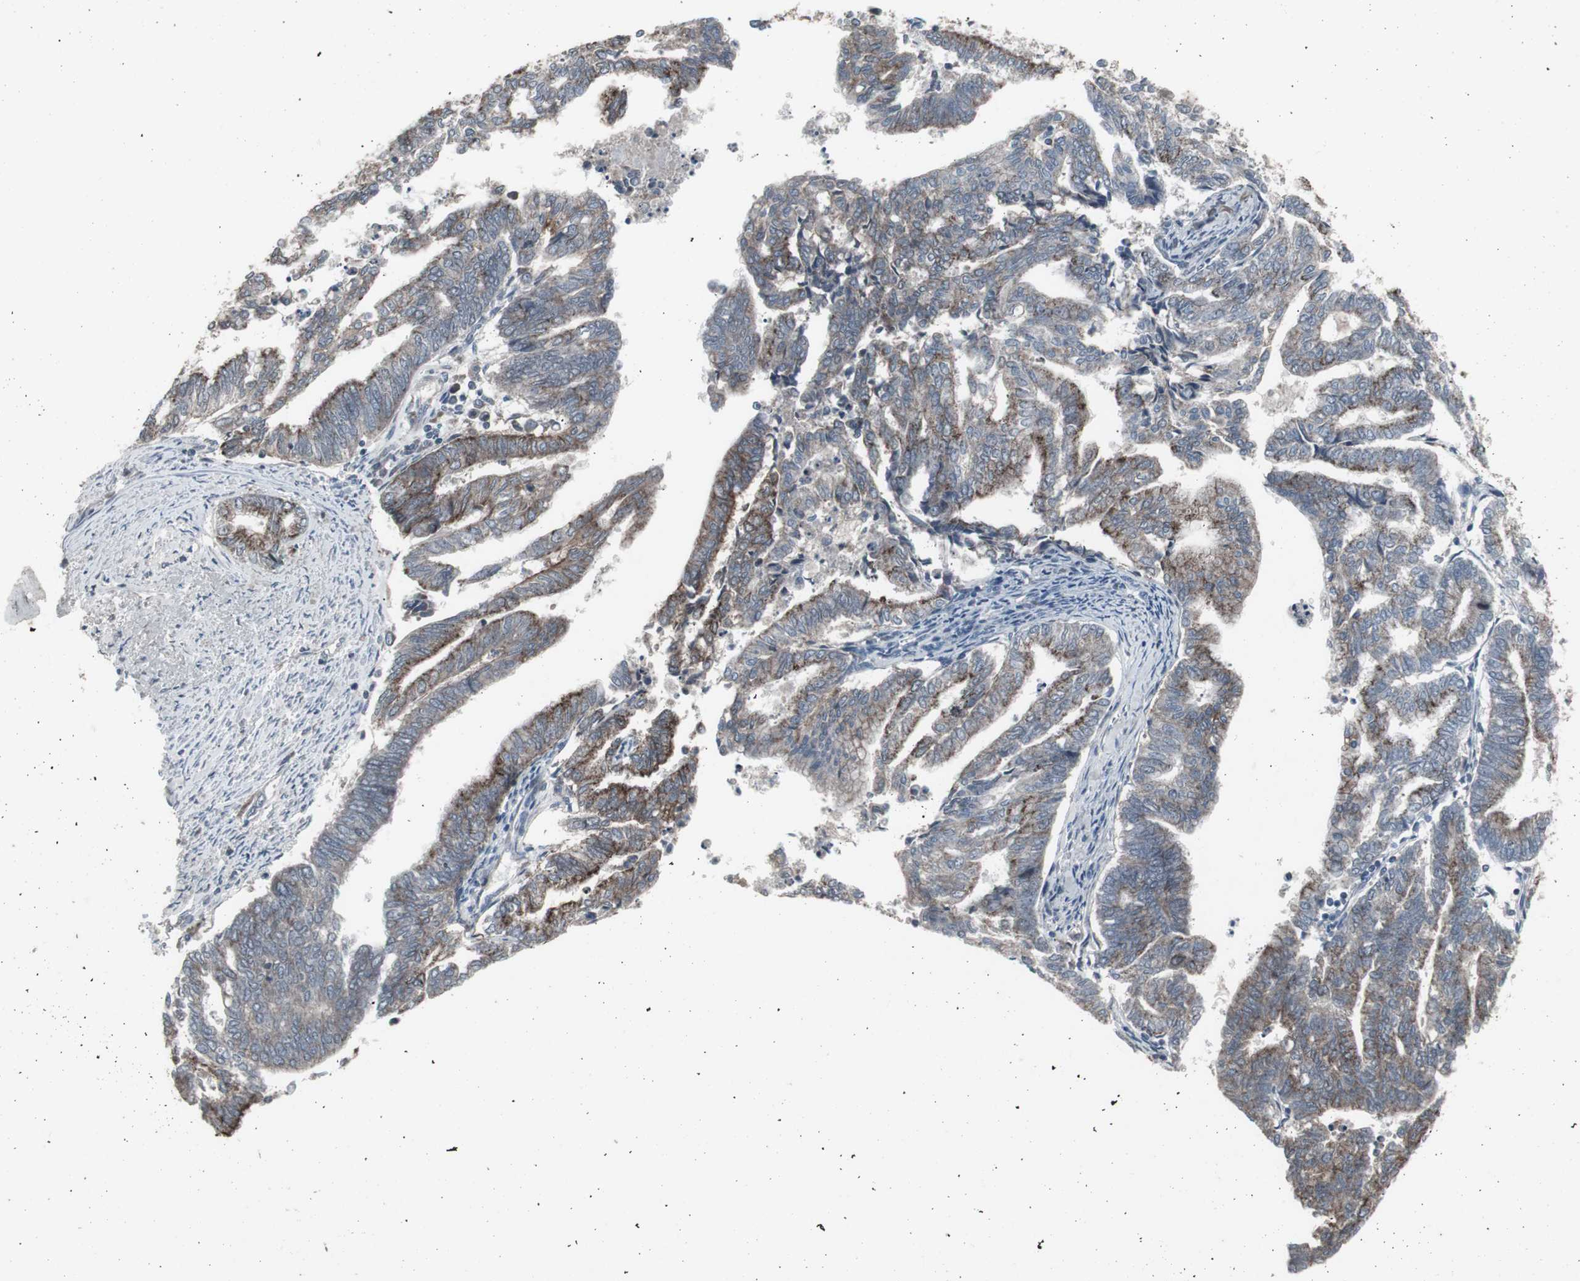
{"staining": {"intensity": "moderate", "quantity": "25%-75%", "location": "cytoplasmic/membranous"}, "tissue": "endometrial cancer", "cell_type": "Tumor cells", "image_type": "cancer", "snomed": [{"axis": "morphology", "description": "Adenocarcinoma, NOS"}, {"axis": "topography", "description": "Endometrium"}], "caption": "Adenocarcinoma (endometrial) stained with a brown dye reveals moderate cytoplasmic/membranous positive positivity in about 25%-75% of tumor cells.", "gene": "SSTR2", "patient": {"sex": "female", "age": 79}}